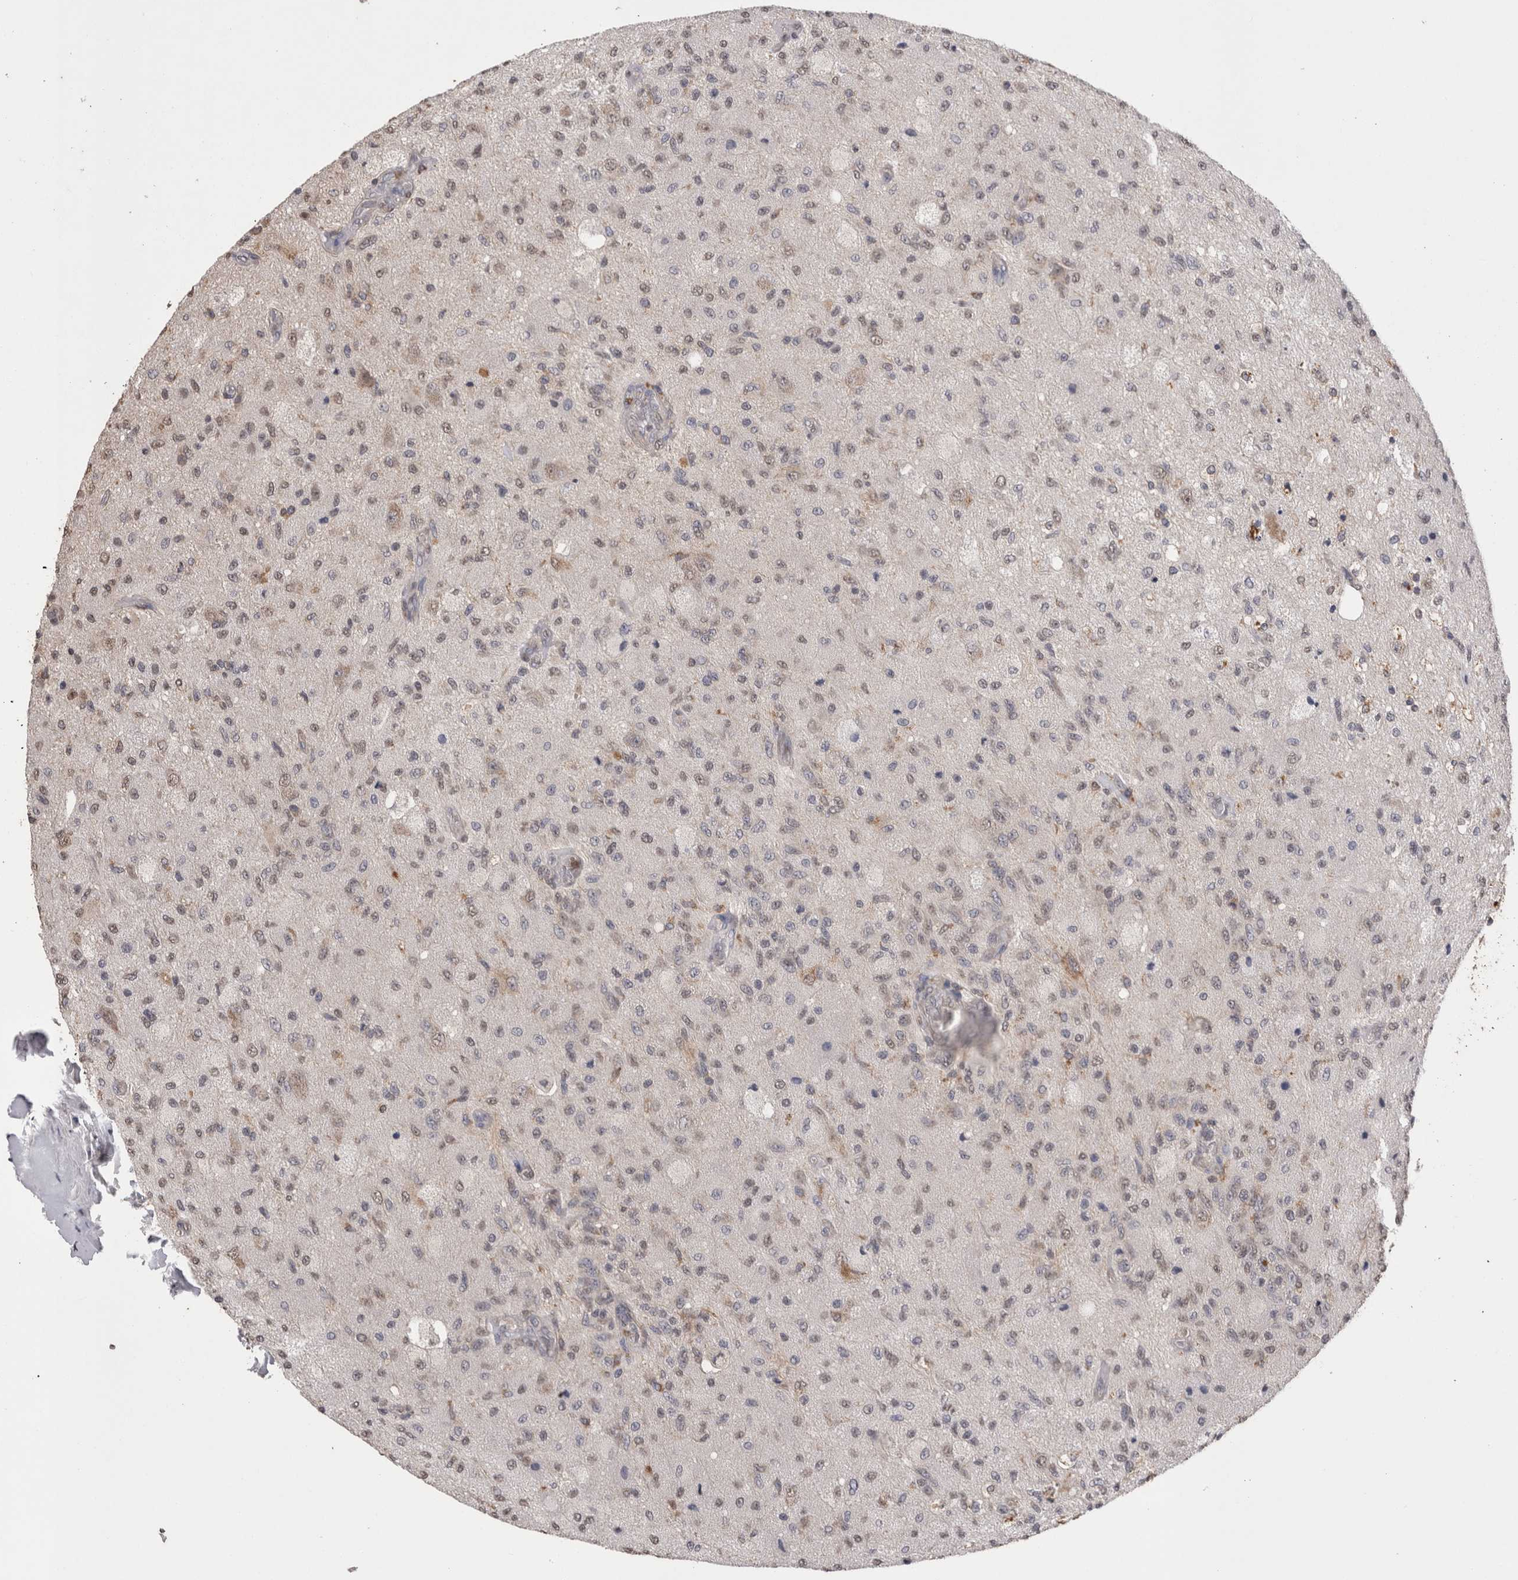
{"staining": {"intensity": "negative", "quantity": "none", "location": "none"}, "tissue": "glioma", "cell_type": "Tumor cells", "image_type": "cancer", "snomed": [{"axis": "morphology", "description": "Normal tissue, NOS"}, {"axis": "morphology", "description": "Glioma, malignant, High grade"}, {"axis": "topography", "description": "Cerebral cortex"}], "caption": "Immunohistochemical staining of glioma exhibits no significant positivity in tumor cells.", "gene": "GRK5", "patient": {"sex": "male", "age": 77}}